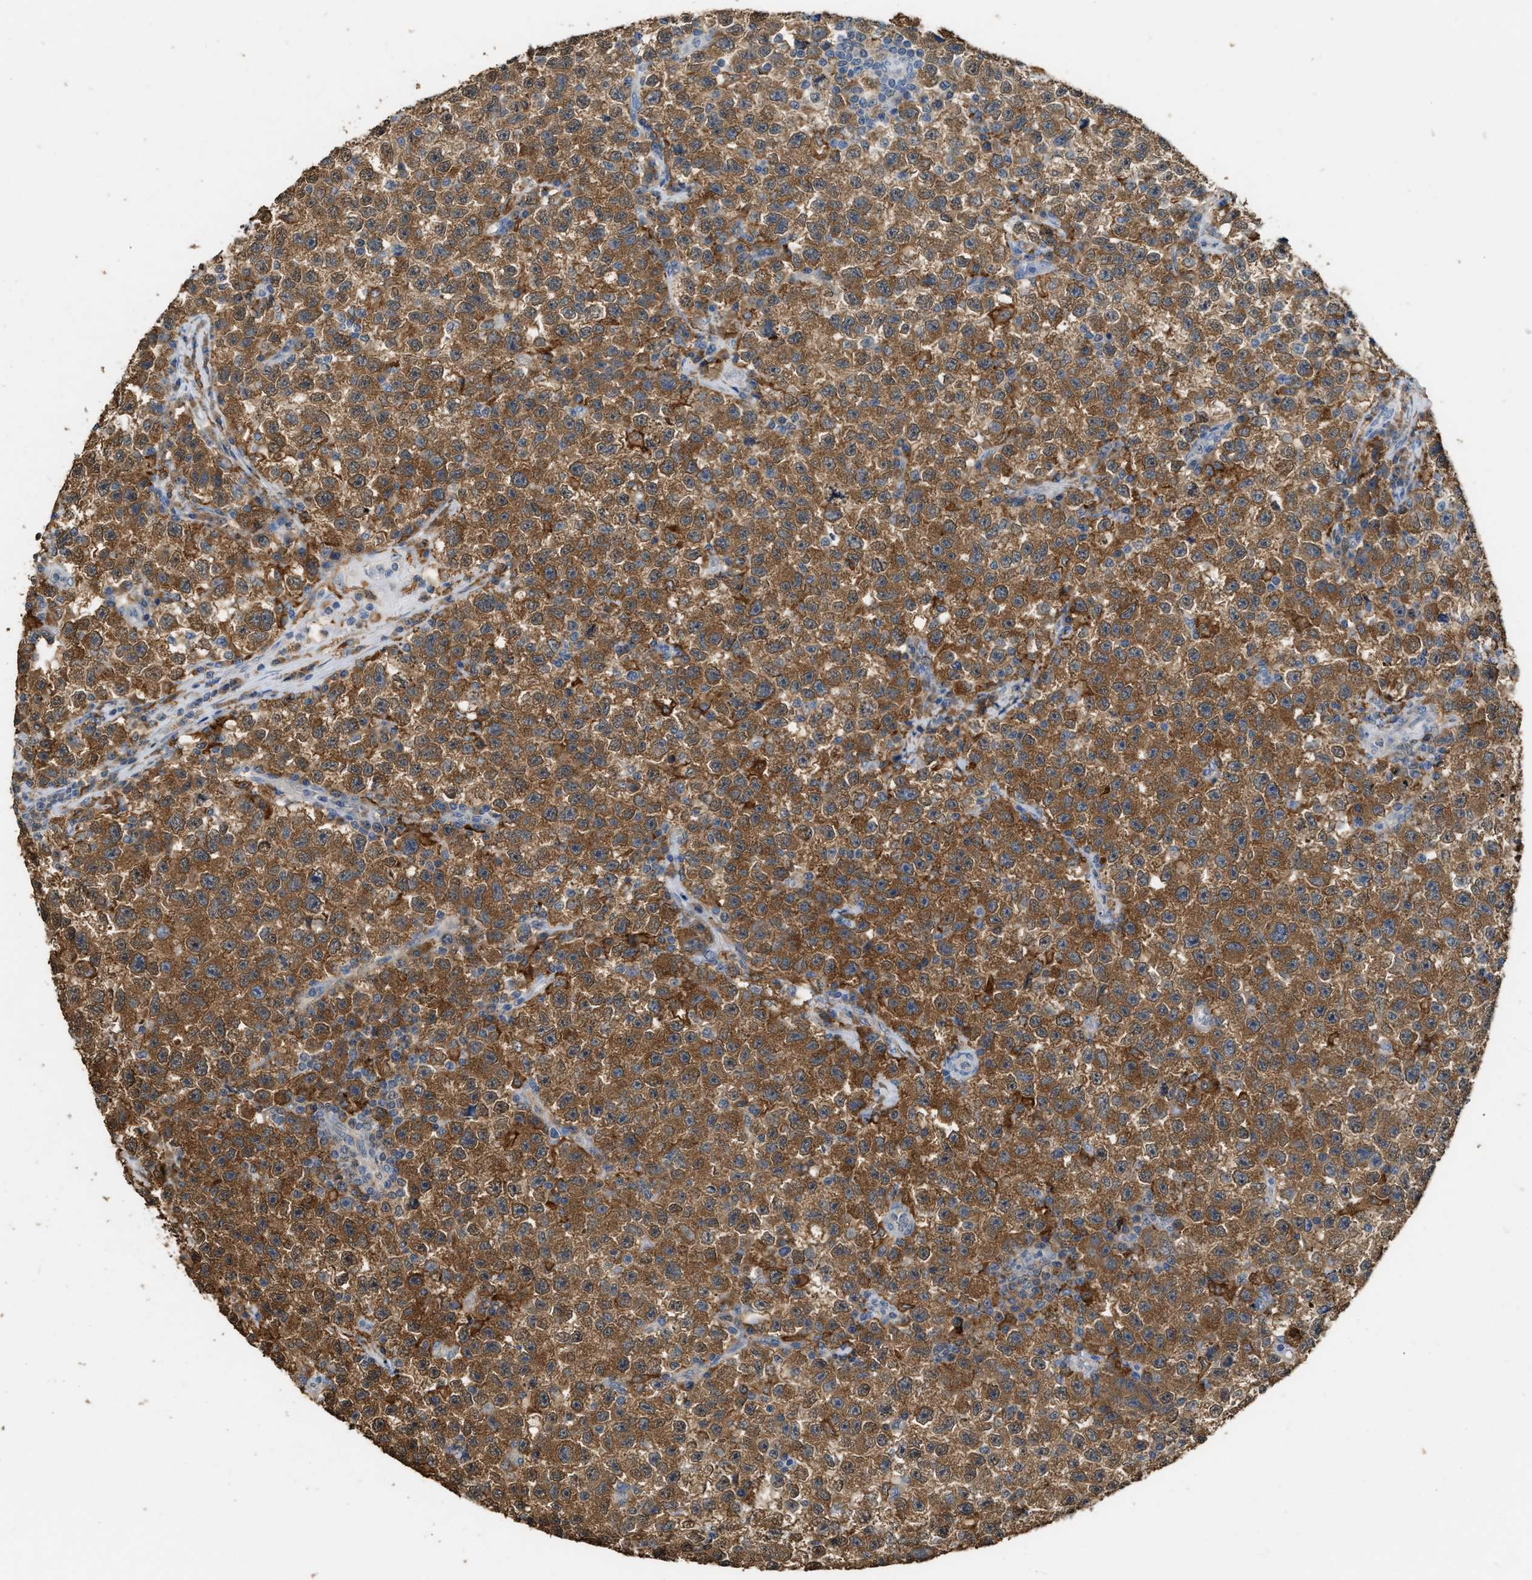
{"staining": {"intensity": "strong", "quantity": ">75%", "location": "cytoplasmic/membranous"}, "tissue": "testis cancer", "cell_type": "Tumor cells", "image_type": "cancer", "snomed": [{"axis": "morphology", "description": "Seminoma, NOS"}, {"axis": "topography", "description": "Testis"}], "caption": "Testis cancer was stained to show a protein in brown. There is high levels of strong cytoplasmic/membranous staining in about >75% of tumor cells.", "gene": "GCN1", "patient": {"sex": "male", "age": 22}}